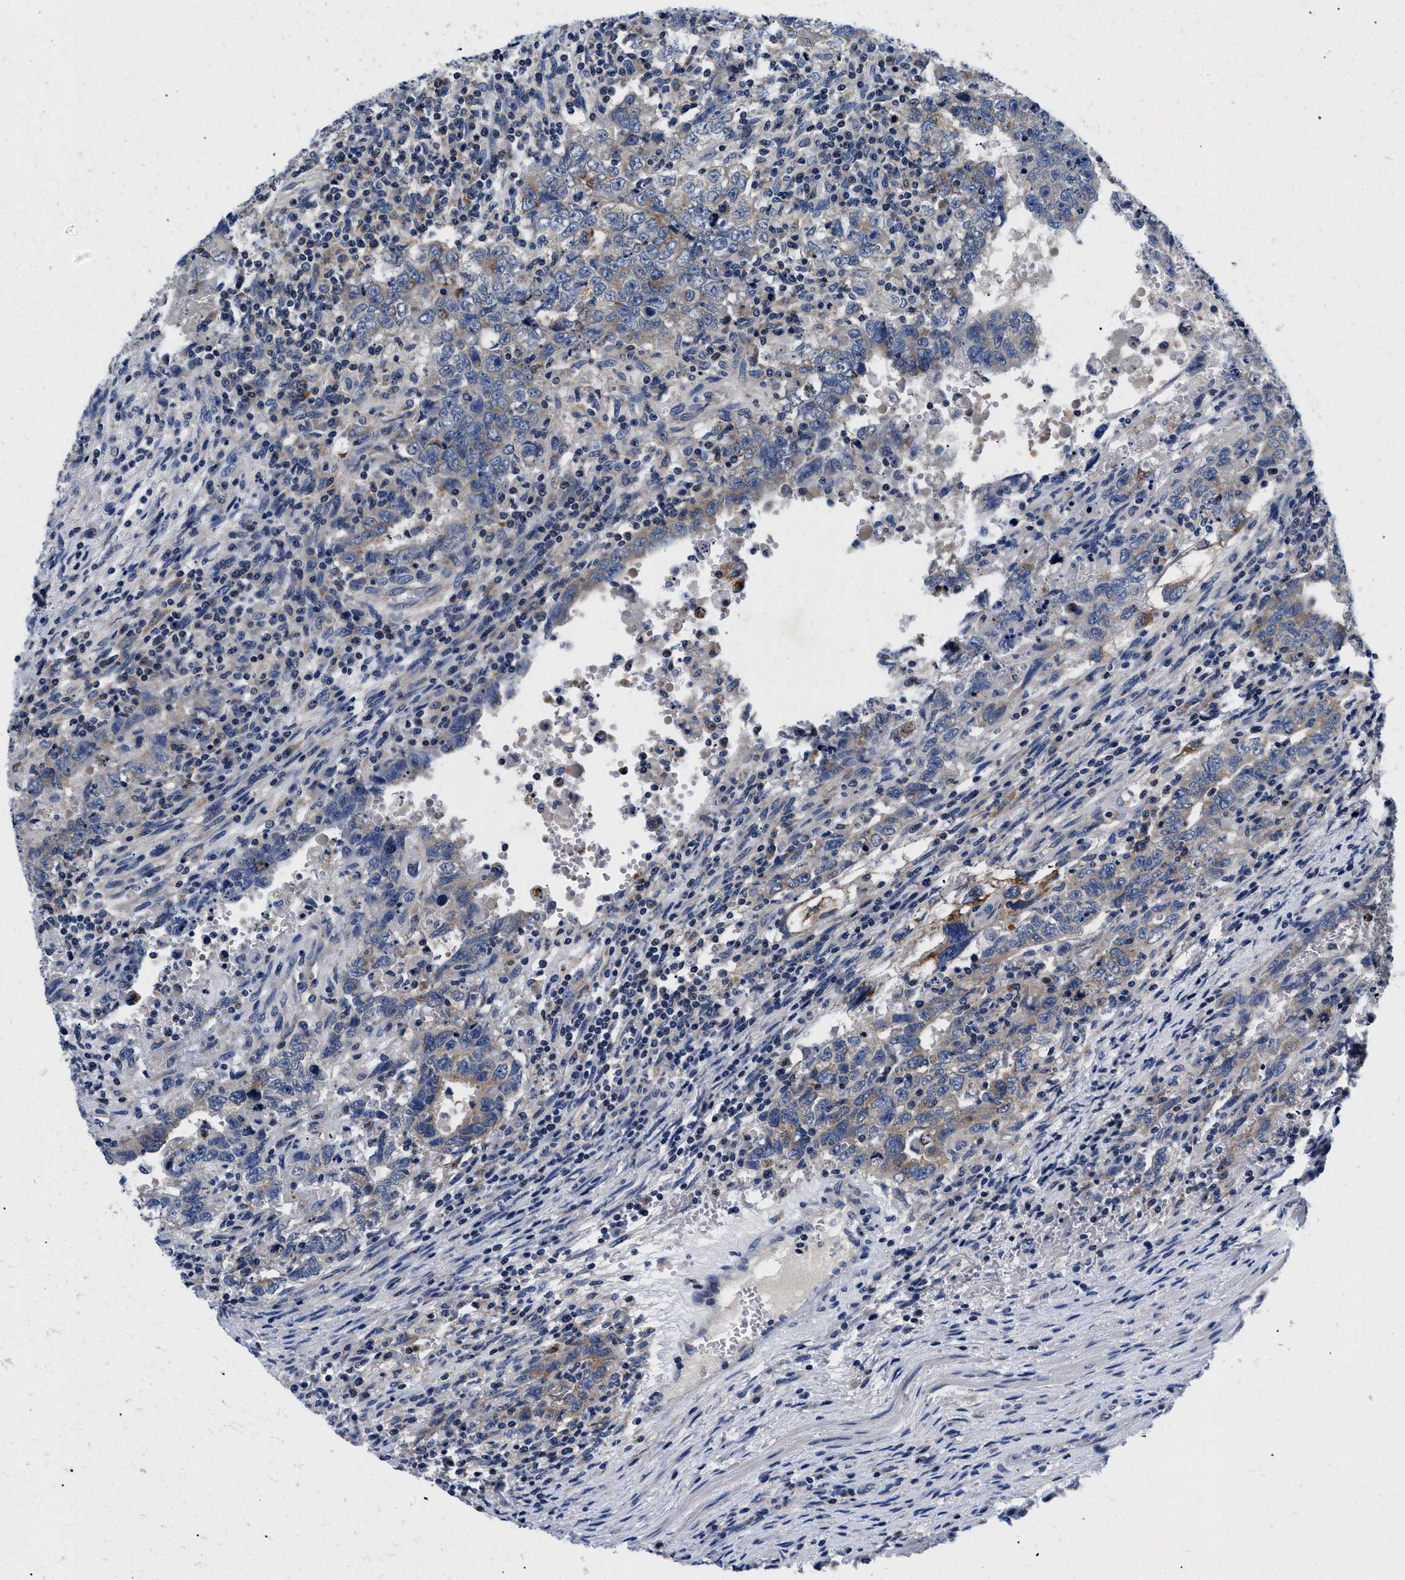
{"staining": {"intensity": "weak", "quantity": "<25%", "location": "cytoplasmic/membranous"}, "tissue": "testis cancer", "cell_type": "Tumor cells", "image_type": "cancer", "snomed": [{"axis": "morphology", "description": "Carcinoma, Embryonal, NOS"}, {"axis": "topography", "description": "Testis"}], "caption": "There is no significant expression in tumor cells of testis cancer.", "gene": "MEA1", "patient": {"sex": "male", "age": 26}}